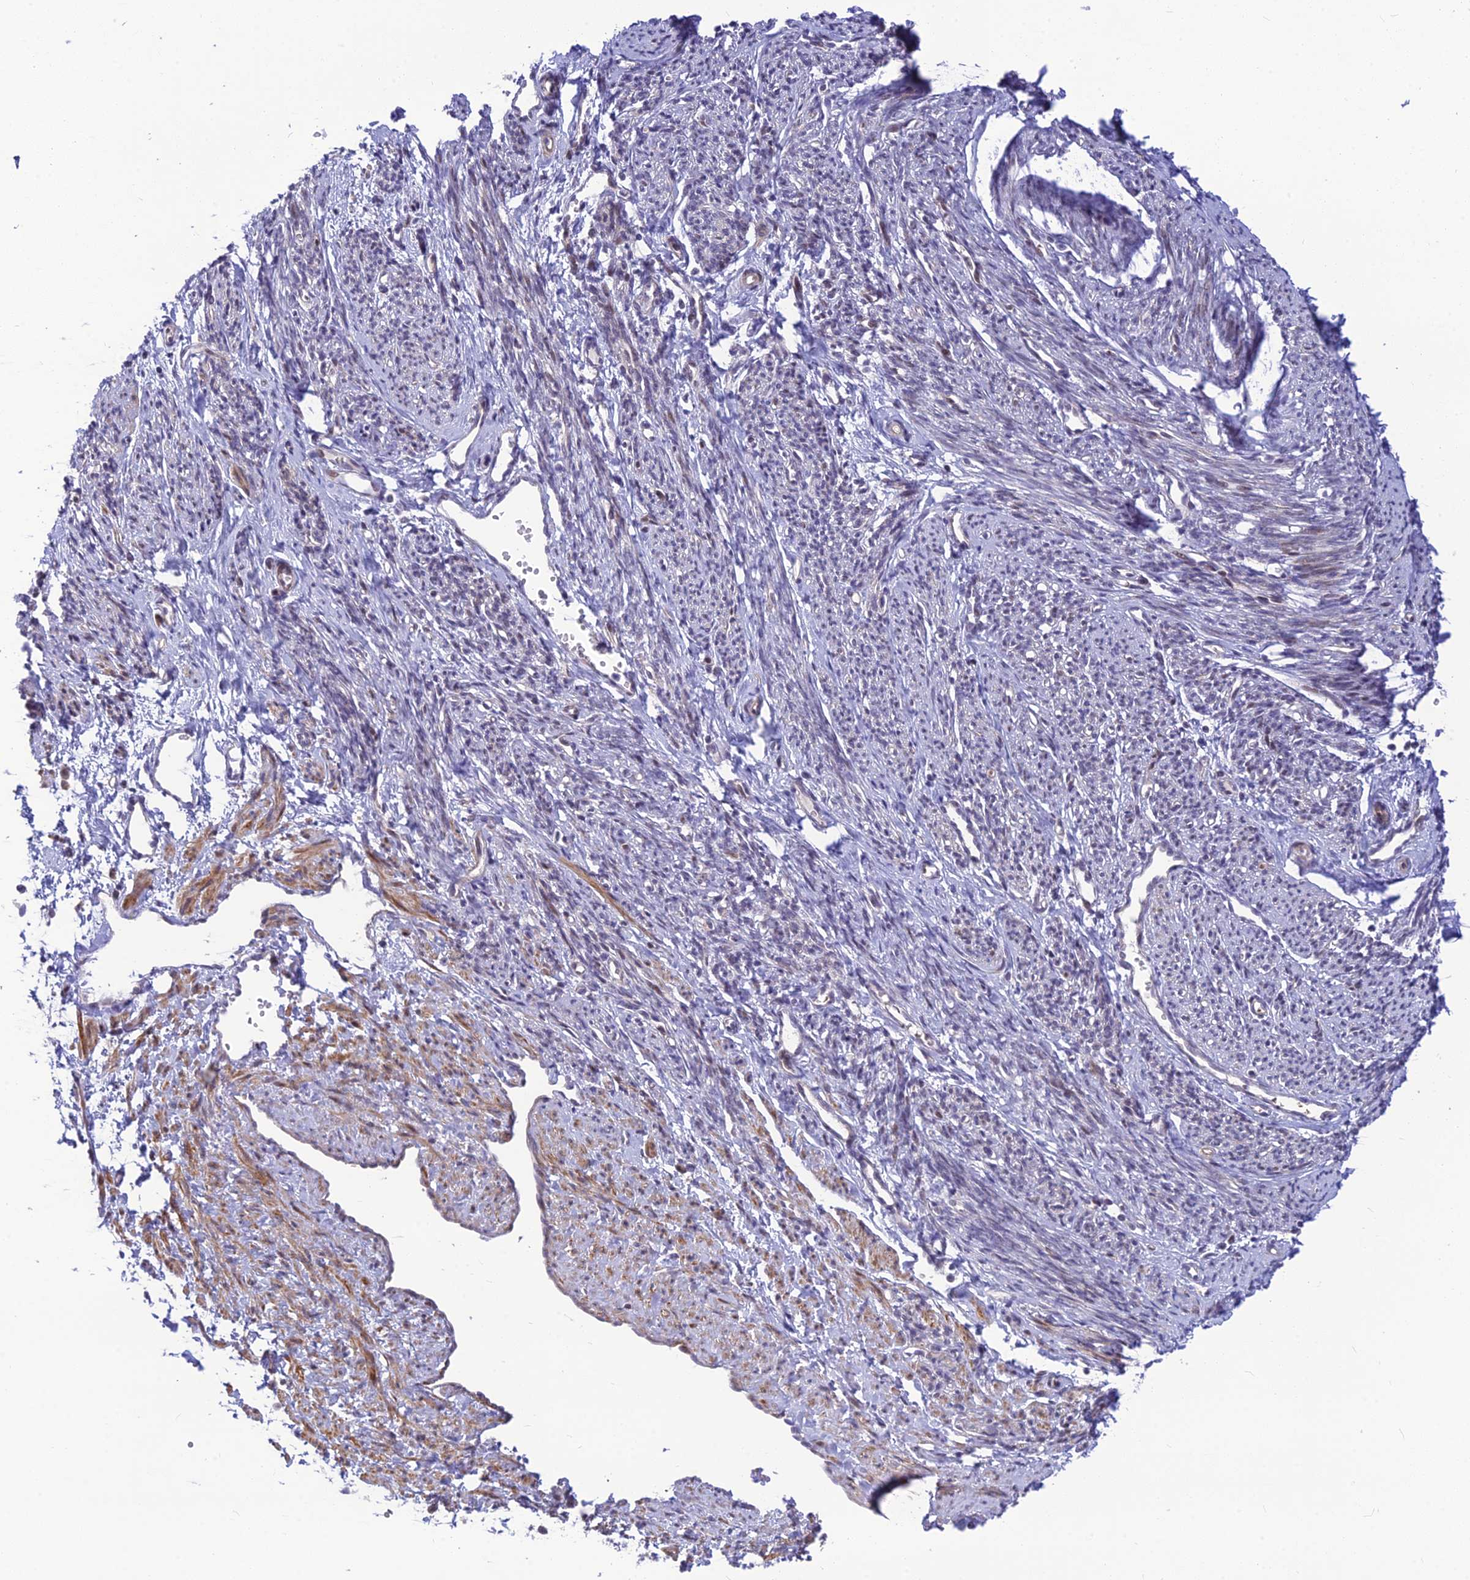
{"staining": {"intensity": "moderate", "quantity": "<25%", "location": "cytoplasmic/membranous"}, "tissue": "smooth muscle", "cell_type": "Smooth muscle cells", "image_type": "normal", "snomed": [{"axis": "morphology", "description": "Normal tissue, NOS"}, {"axis": "topography", "description": "Smooth muscle"}, {"axis": "topography", "description": "Uterus"}], "caption": "DAB (3,3'-diaminobenzidine) immunohistochemical staining of unremarkable human smooth muscle exhibits moderate cytoplasmic/membranous protein expression in approximately <25% of smooth muscle cells.", "gene": "ASPDH", "patient": {"sex": "female", "age": 59}}